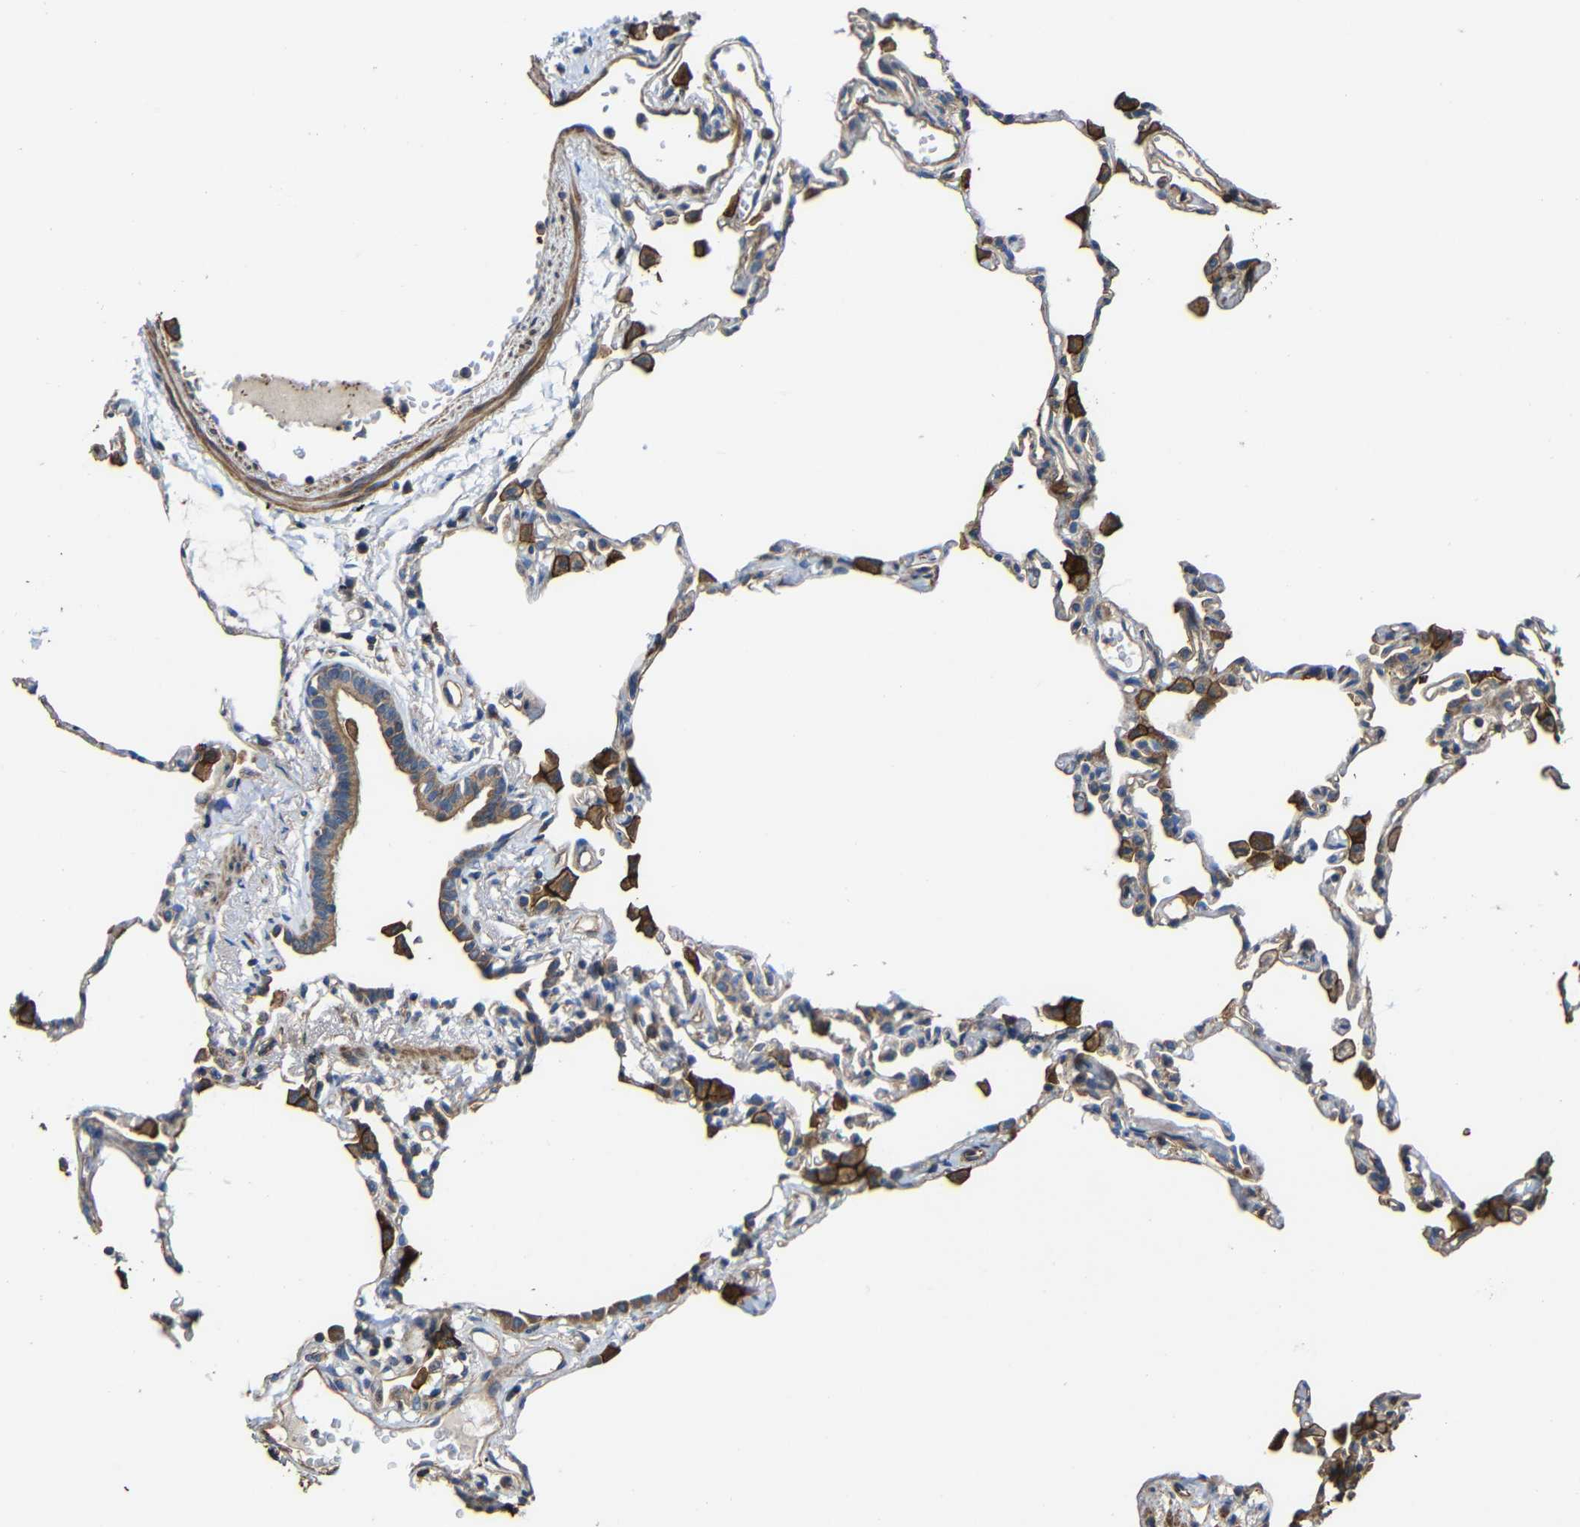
{"staining": {"intensity": "weak", "quantity": "25%-75%", "location": "cytoplasmic/membranous"}, "tissue": "lung", "cell_type": "Alveolar cells", "image_type": "normal", "snomed": [{"axis": "morphology", "description": "Normal tissue, NOS"}, {"axis": "topography", "description": "Lung"}], "caption": "IHC of unremarkable lung displays low levels of weak cytoplasmic/membranous staining in about 25%-75% of alveolar cells.", "gene": "RHOT2", "patient": {"sex": "female", "age": 49}}